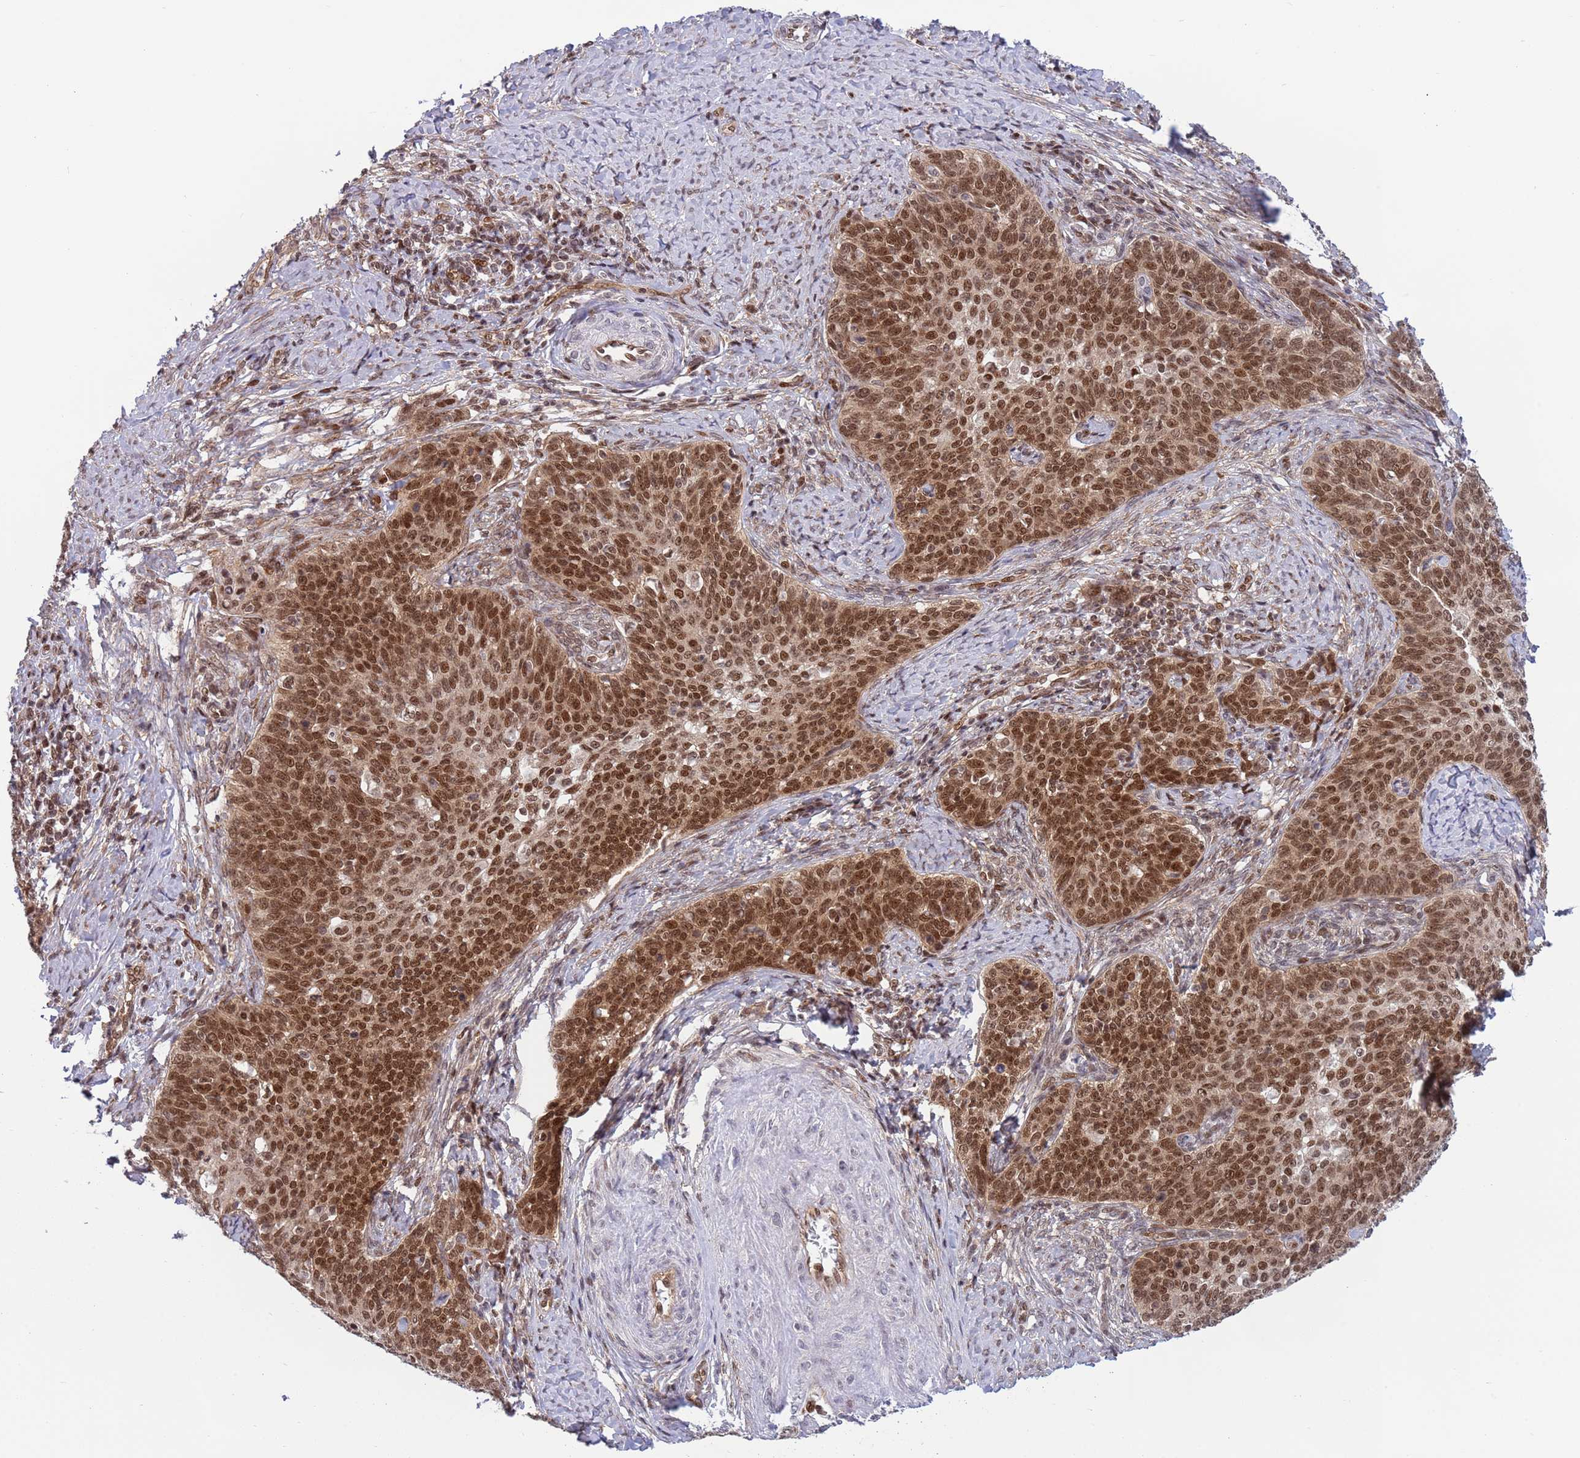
{"staining": {"intensity": "strong", "quantity": ">75%", "location": "nuclear"}, "tissue": "cervical cancer", "cell_type": "Tumor cells", "image_type": "cancer", "snomed": [{"axis": "morphology", "description": "Squamous cell carcinoma, NOS"}, {"axis": "topography", "description": "Cervix"}], "caption": "Tumor cells demonstrate high levels of strong nuclear staining in approximately >75% of cells in human cervical cancer (squamous cell carcinoma). The protein of interest is shown in brown color, while the nuclei are stained blue.", "gene": "TBX10", "patient": {"sex": "female", "age": 39}}